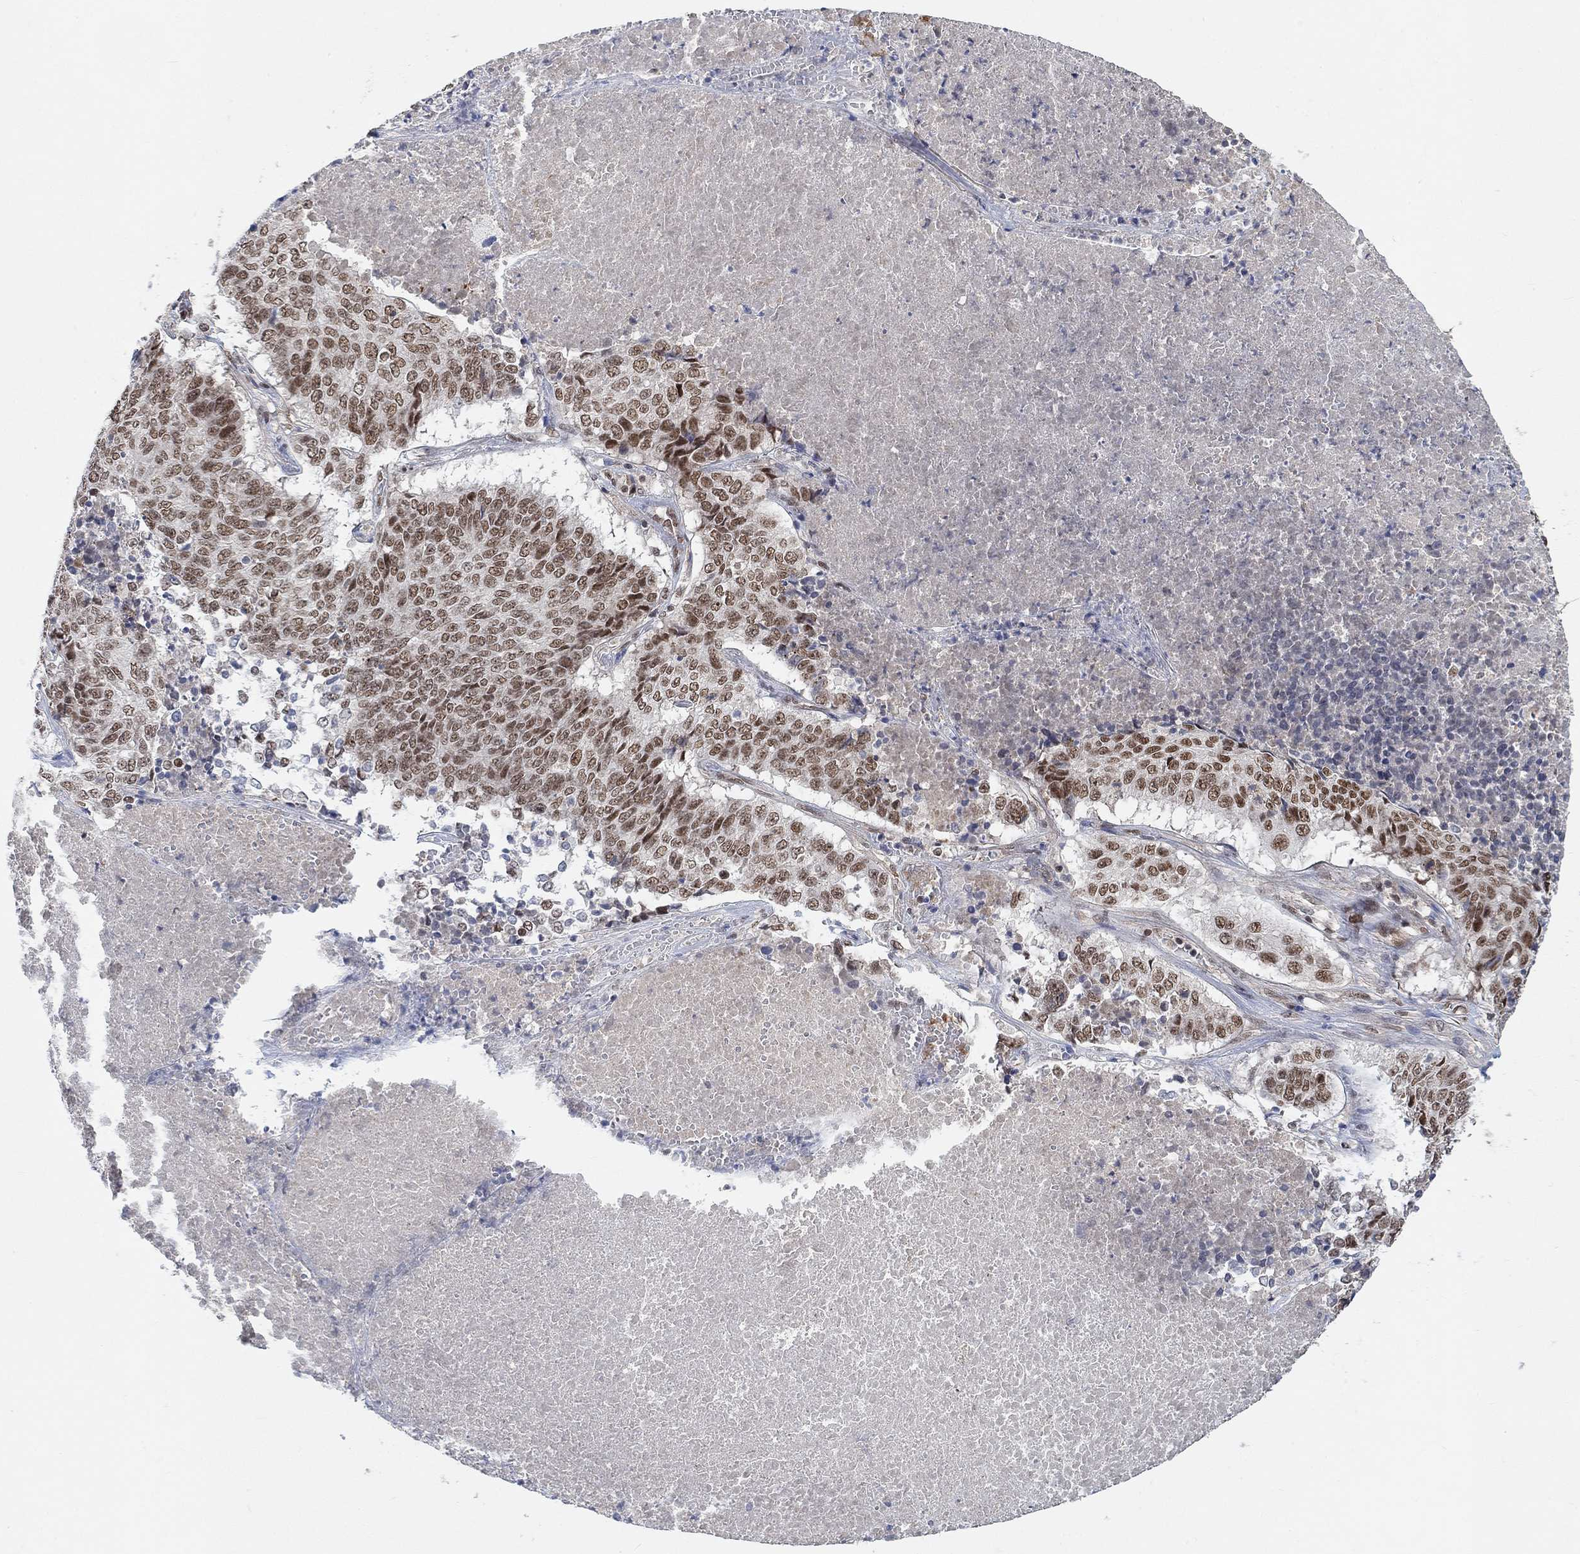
{"staining": {"intensity": "moderate", "quantity": ">75%", "location": "nuclear"}, "tissue": "lung cancer", "cell_type": "Tumor cells", "image_type": "cancer", "snomed": [{"axis": "morphology", "description": "Squamous cell carcinoma, NOS"}, {"axis": "topography", "description": "Lung"}], "caption": "IHC staining of lung cancer, which shows medium levels of moderate nuclear positivity in about >75% of tumor cells indicating moderate nuclear protein positivity. The staining was performed using DAB (brown) for protein detection and nuclei were counterstained in hematoxylin (blue).", "gene": "THAP8", "patient": {"sex": "male", "age": 64}}